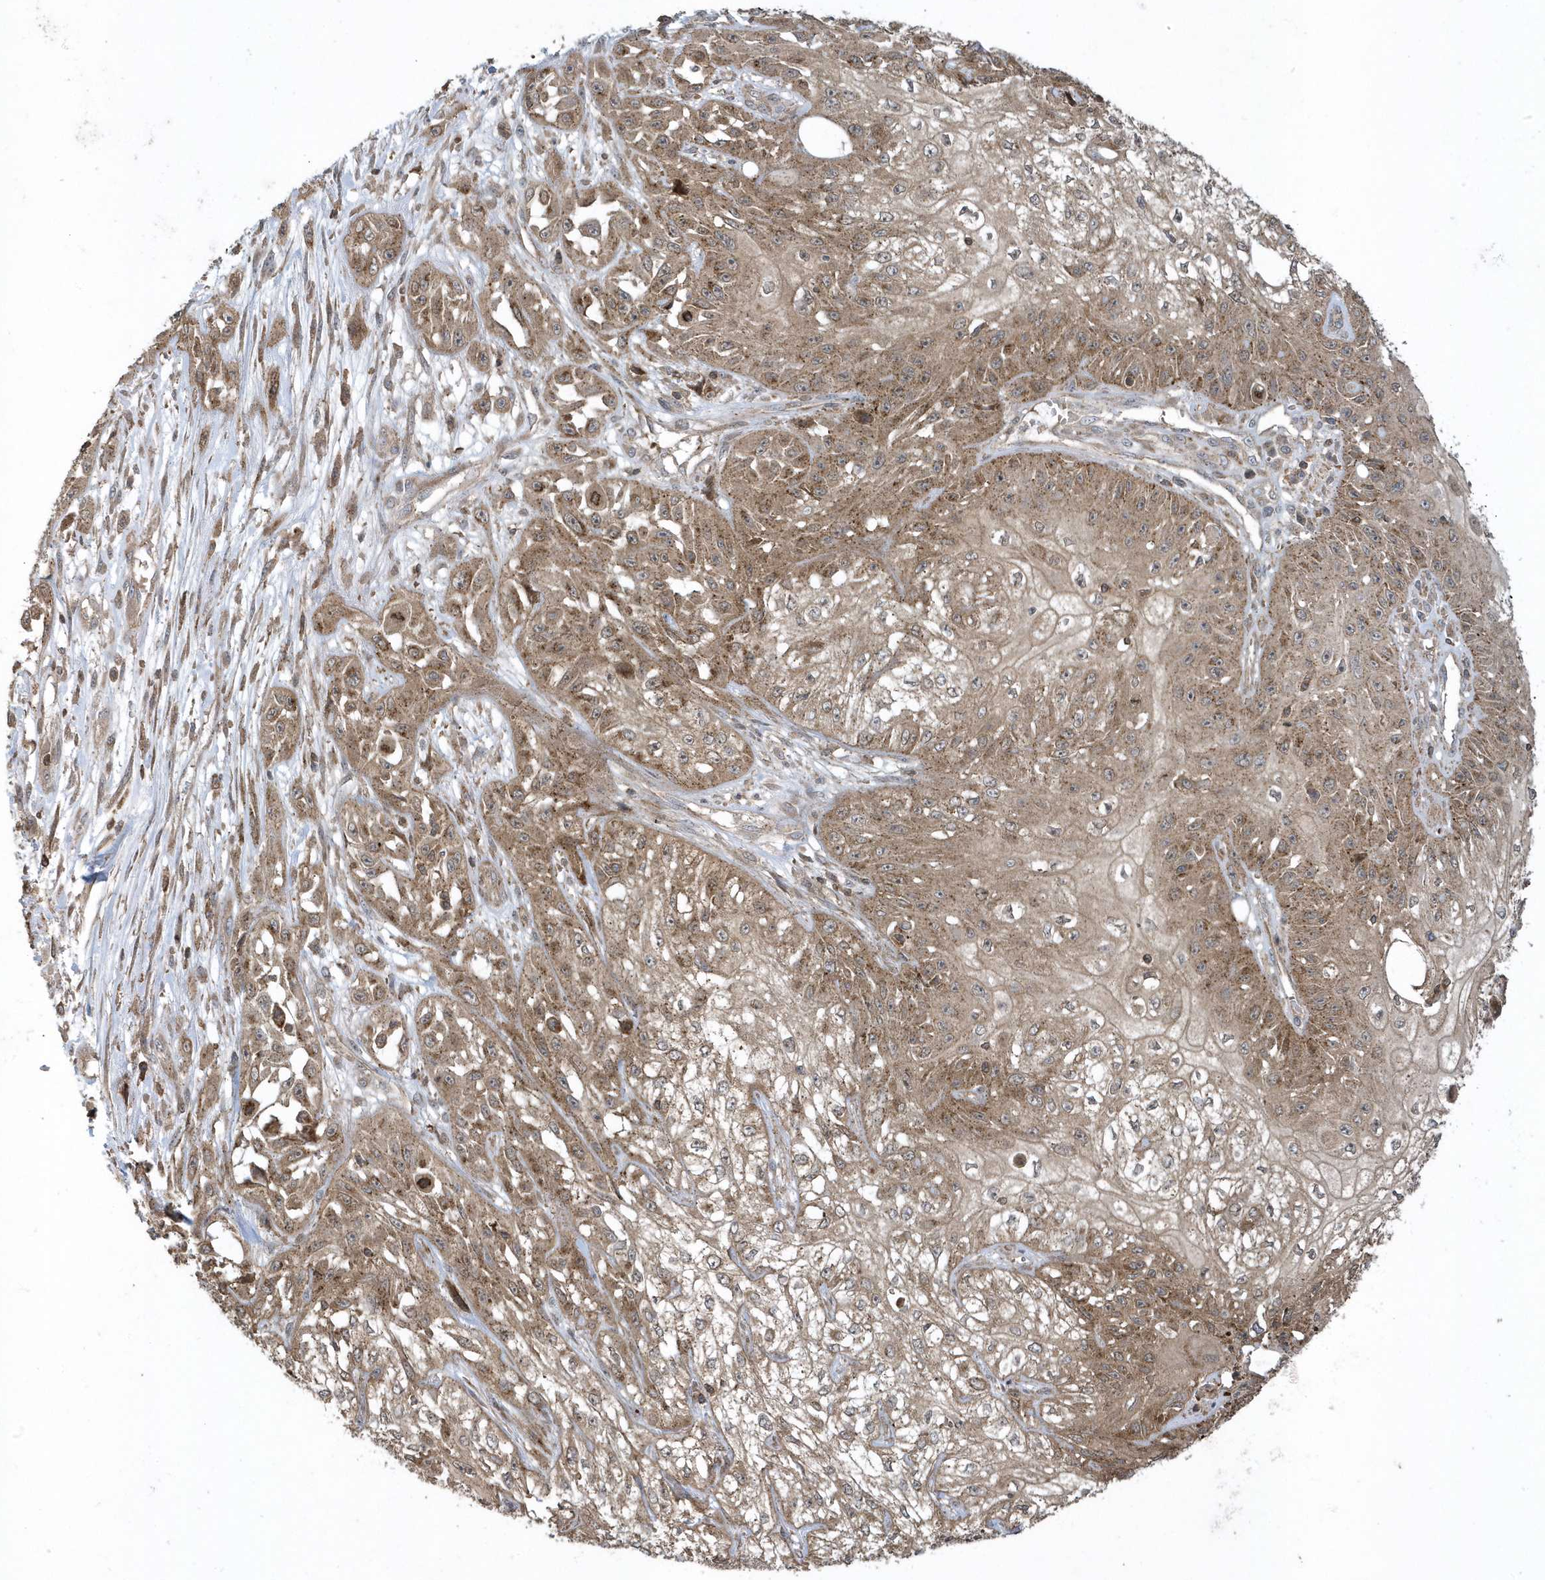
{"staining": {"intensity": "moderate", "quantity": ">75%", "location": "cytoplasmic/membranous"}, "tissue": "skin cancer", "cell_type": "Tumor cells", "image_type": "cancer", "snomed": [{"axis": "morphology", "description": "Squamous cell carcinoma, NOS"}, {"axis": "morphology", "description": "Squamous cell carcinoma, metastatic, NOS"}, {"axis": "topography", "description": "Skin"}, {"axis": "topography", "description": "Lymph node"}], "caption": "Moderate cytoplasmic/membranous expression is seen in approximately >75% of tumor cells in skin metastatic squamous cell carcinoma.", "gene": "STAMBP", "patient": {"sex": "male", "age": 75}}